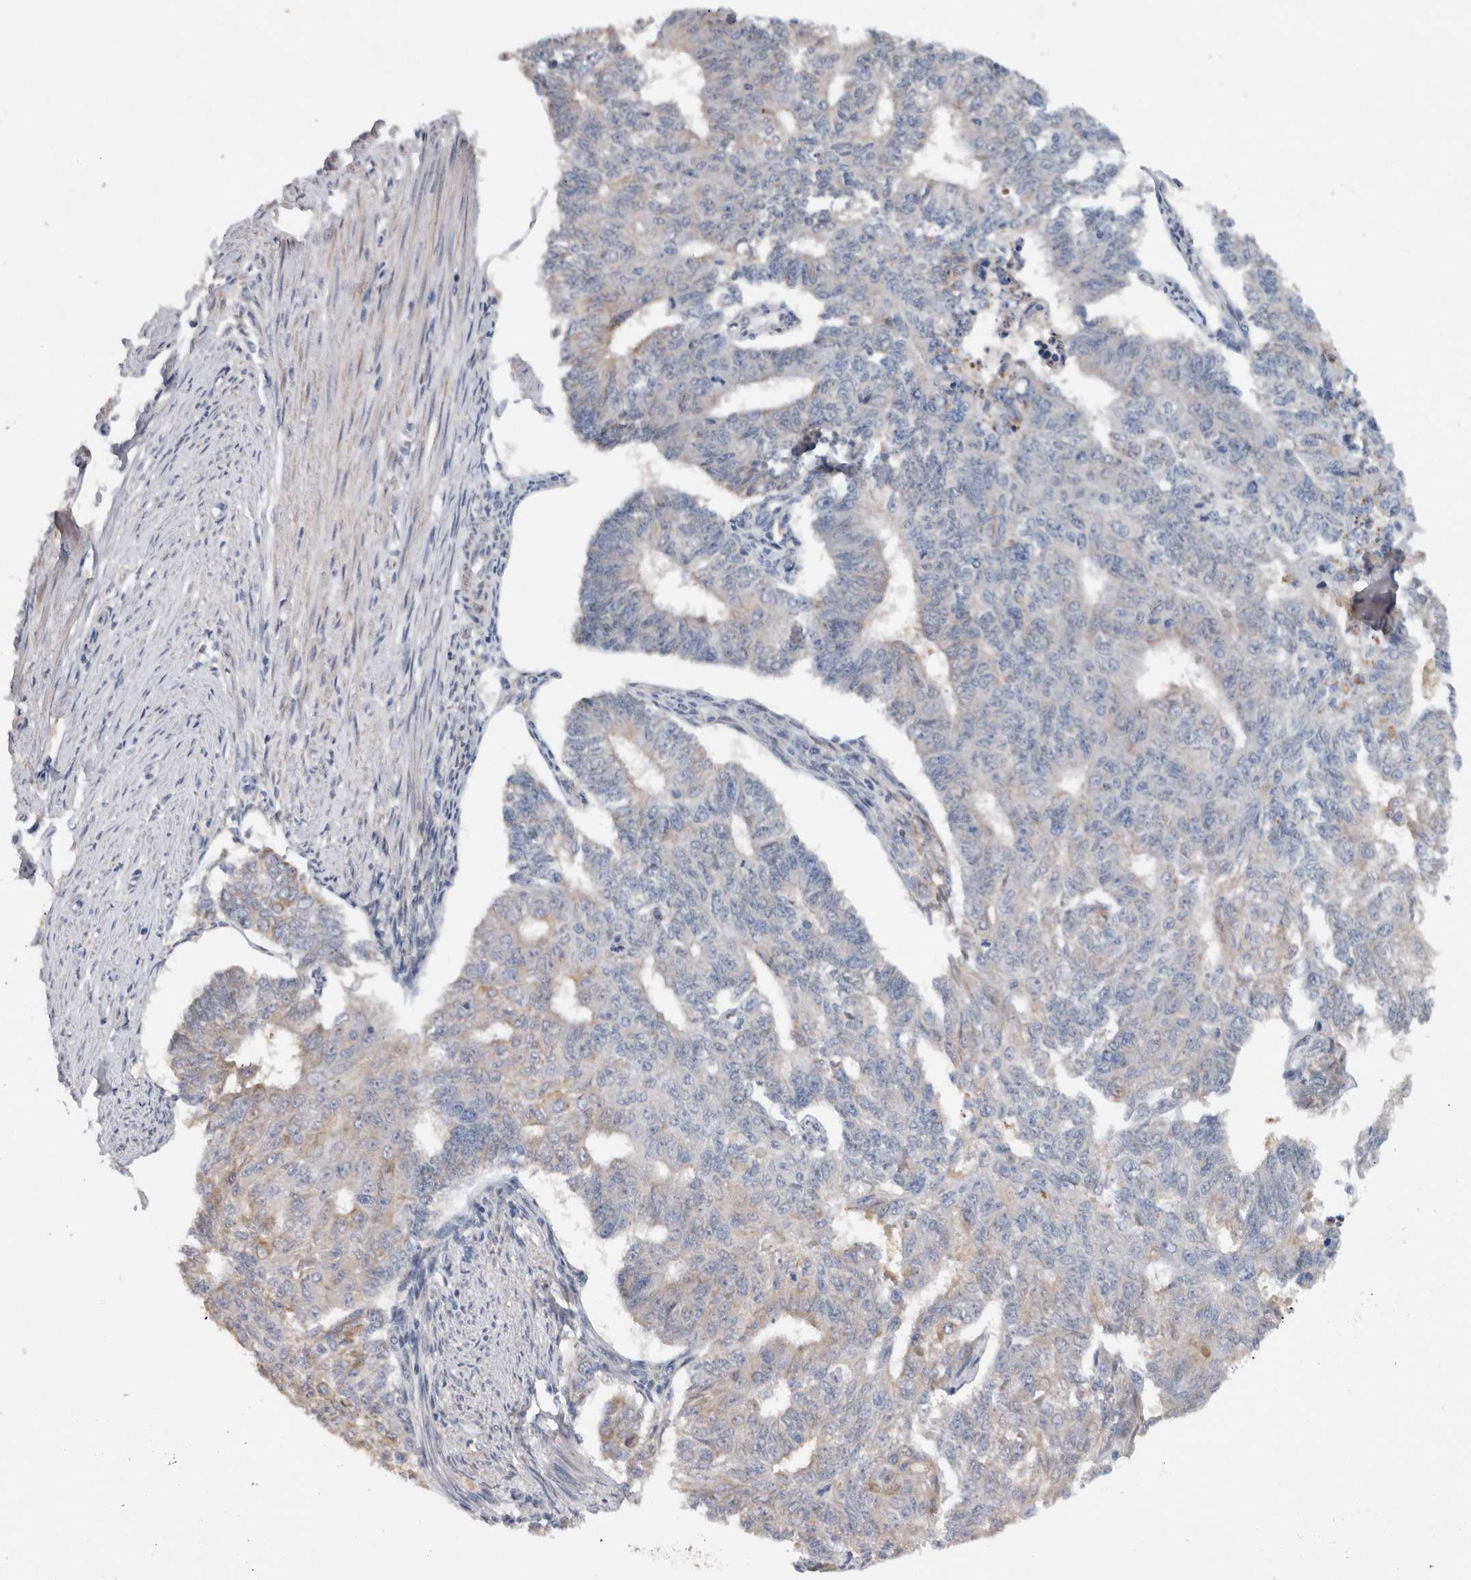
{"staining": {"intensity": "weak", "quantity": "<25%", "location": "cytoplasmic/membranous"}, "tissue": "endometrial cancer", "cell_type": "Tumor cells", "image_type": "cancer", "snomed": [{"axis": "morphology", "description": "Adenocarcinoma, NOS"}, {"axis": "topography", "description": "Endometrium"}], "caption": "Immunohistochemical staining of human adenocarcinoma (endometrial) exhibits no significant expression in tumor cells.", "gene": "HEXD", "patient": {"sex": "female", "age": 32}}